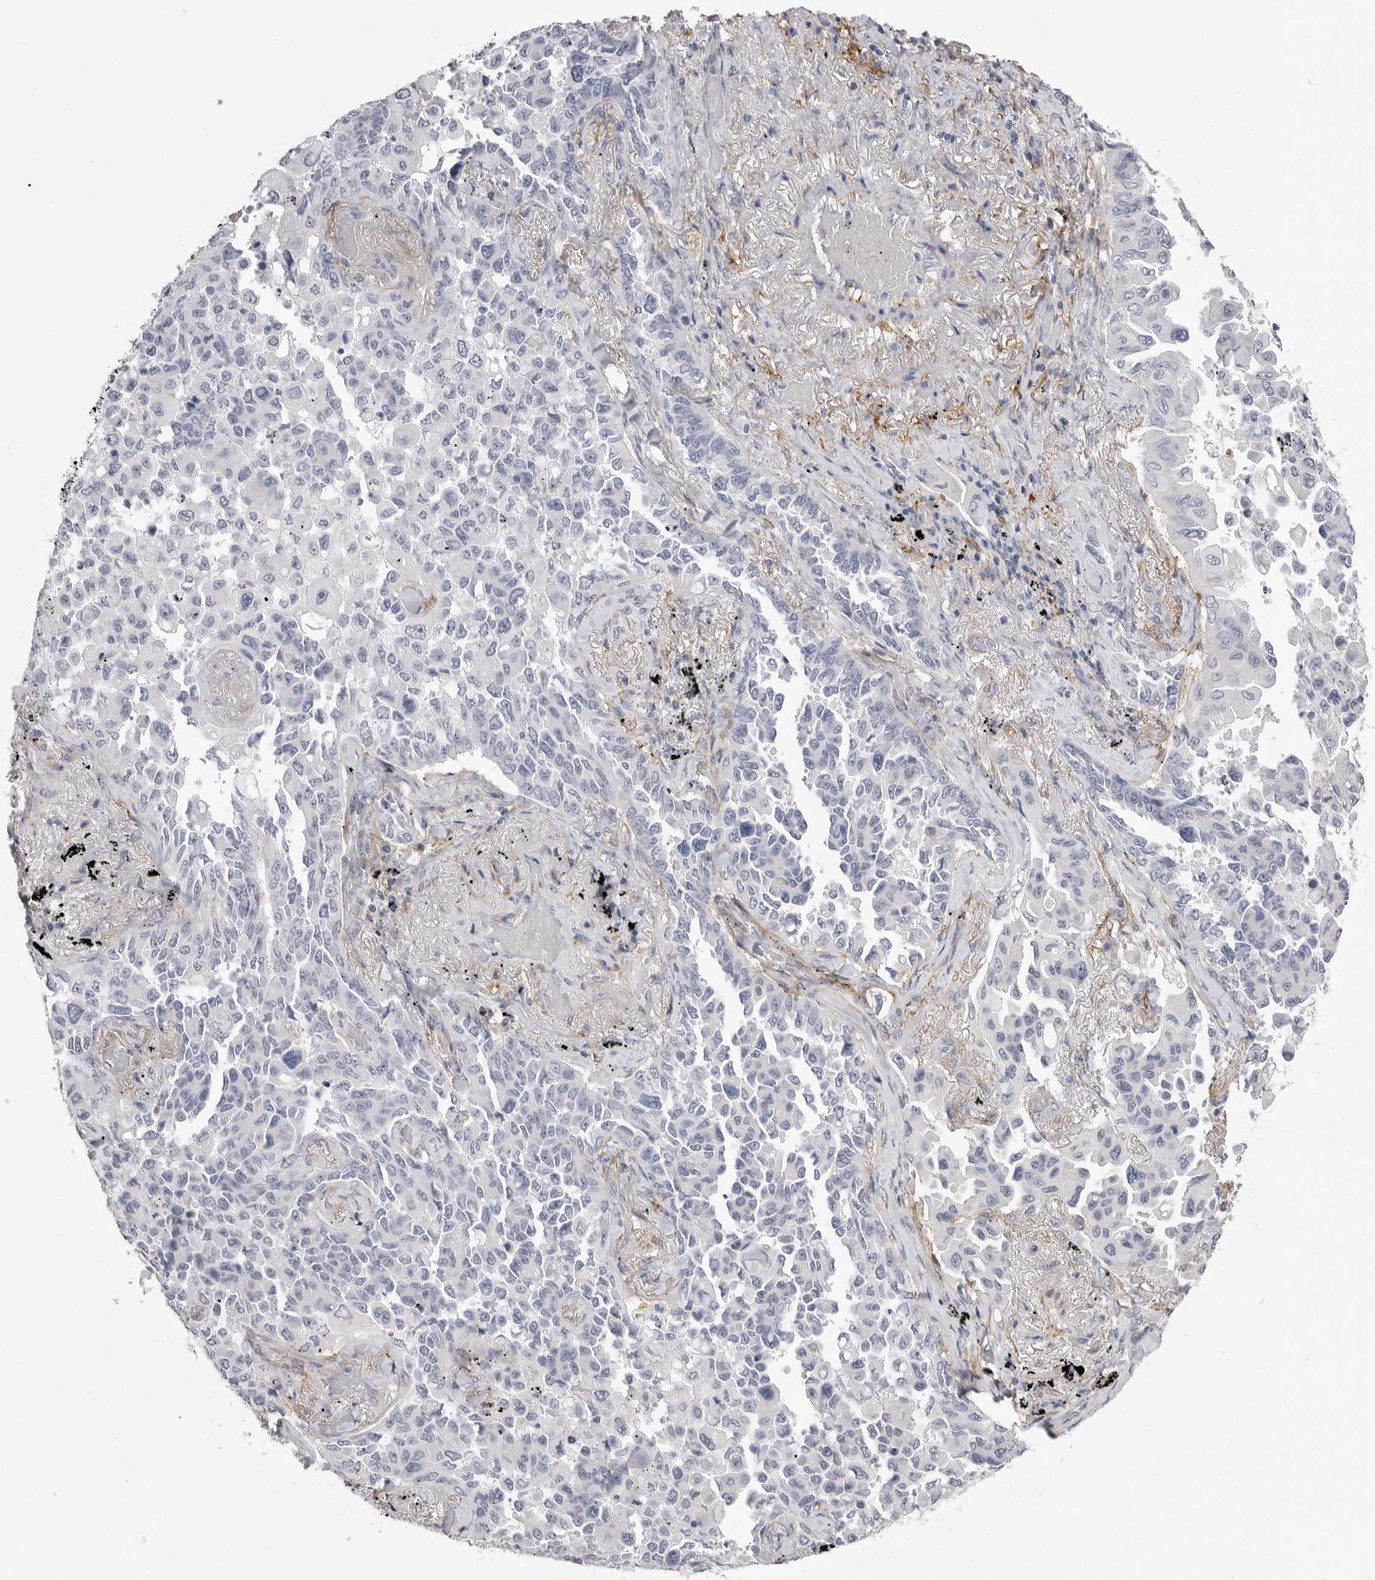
{"staining": {"intensity": "negative", "quantity": "none", "location": "none"}, "tissue": "lung cancer", "cell_type": "Tumor cells", "image_type": "cancer", "snomed": [{"axis": "morphology", "description": "Adenocarcinoma, NOS"}, {"axis": "topography", "description": "Lung"}], "caption": "There is no significant staining in tumor cells of lung adenocarcinoma.", "gene": "AKAP12", "patient": {"sex": "female", "age": 67}}